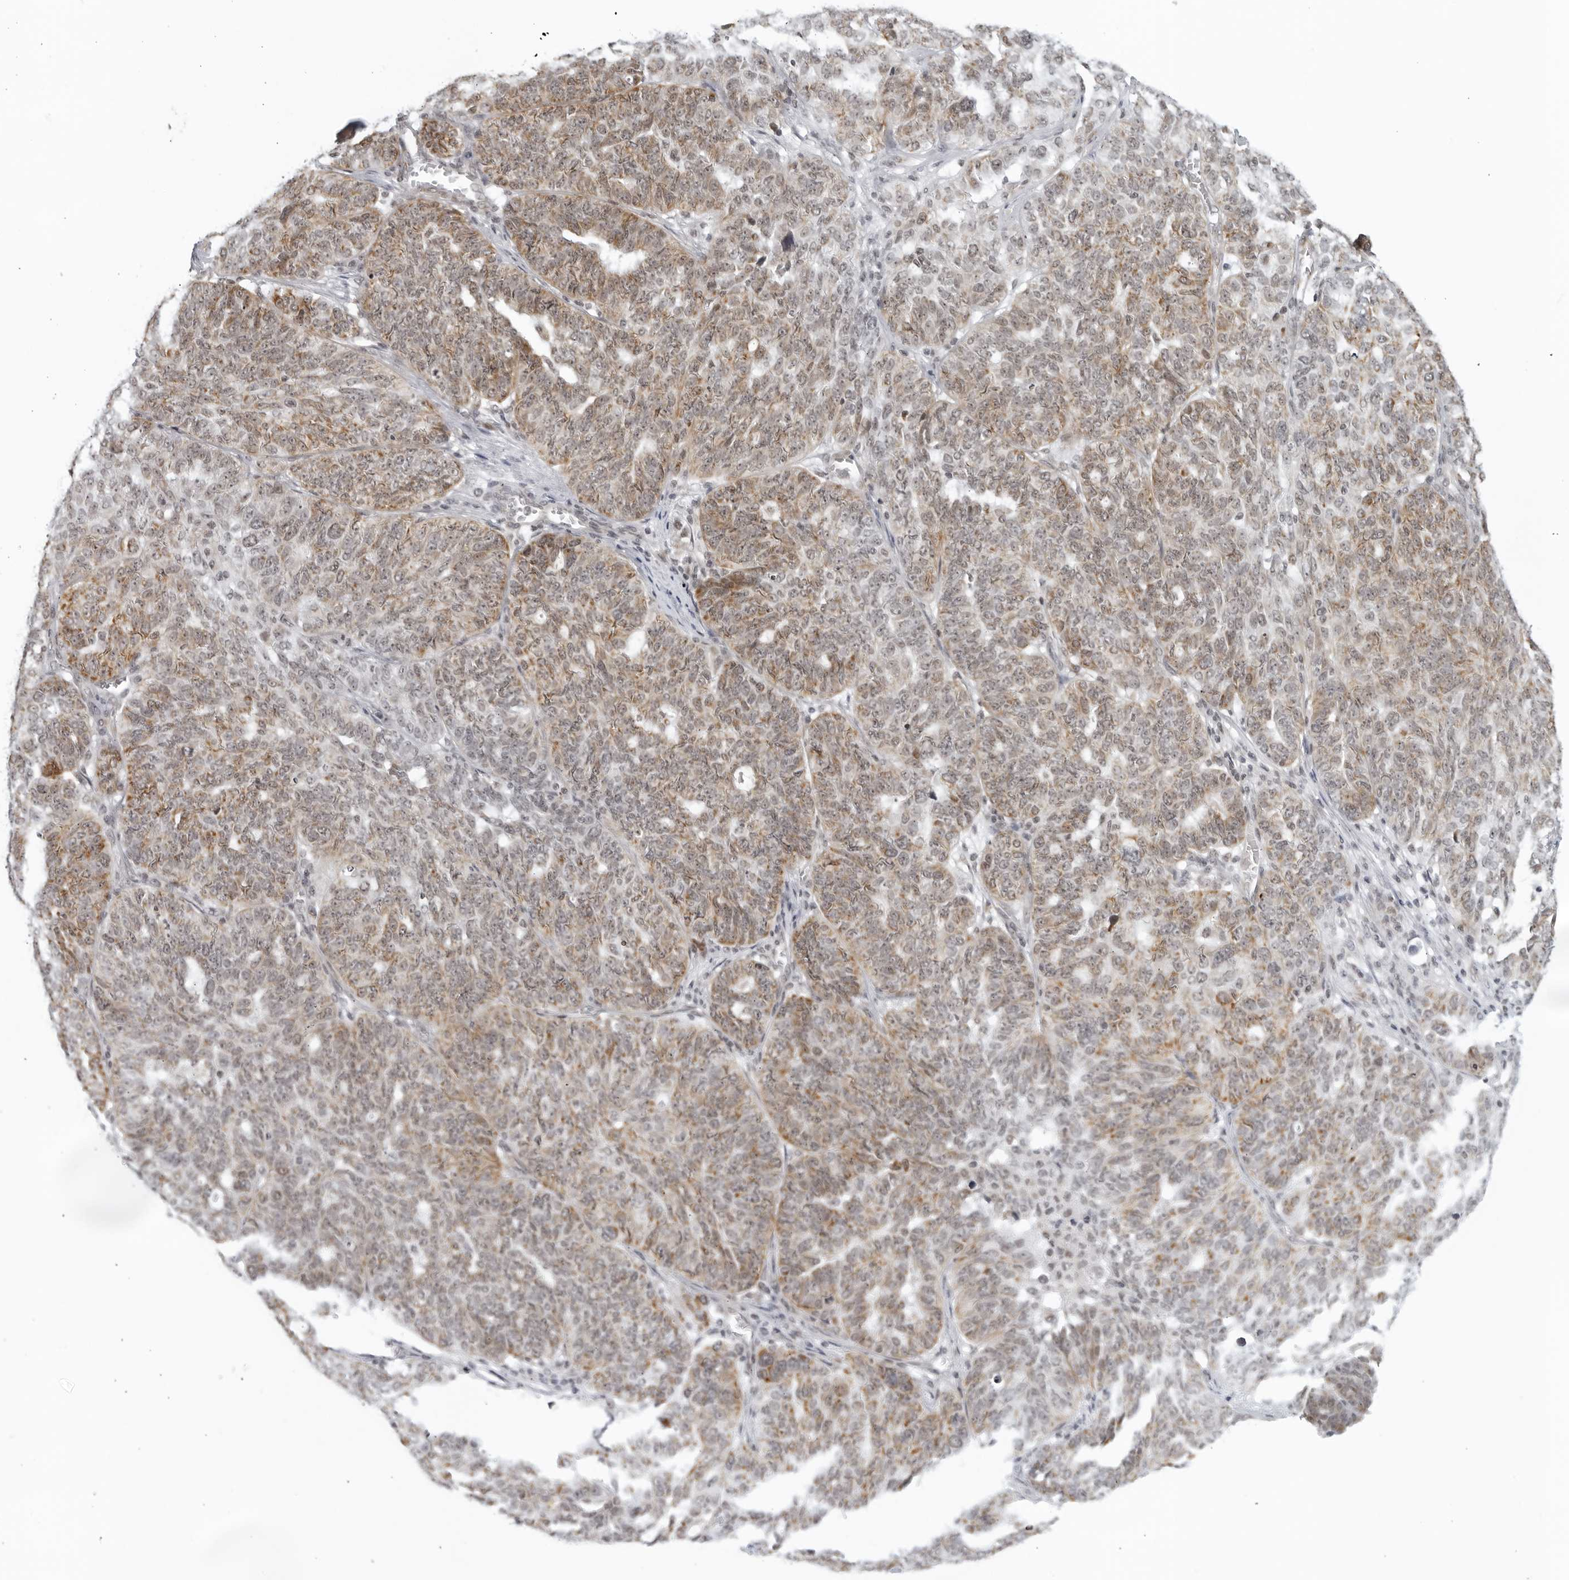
{"staining": {"intensity": "weak", "quantity": "25%-75%", "location": "cytoplasmic/membranous"}, "tissue": "ovarian cancer", "cell_type": "Tumor cells", "image_type": "cancer", "snomed": [{"axis": "morphology", "description": "Cystadenocarcinoma, serous, NOS"}, {"axis": "topography", "description": "Ovary"}], "caption": "A high-resolution micrograph shows IHC staining of ovarian cancer (serous cystadenocarcinoma), which displays weak cytoplasmic/membranous staining in about 25%-75% of tumor cells.", "gene": "RAB11FIP3", "patient": {"sex": "female", "age": 59}}